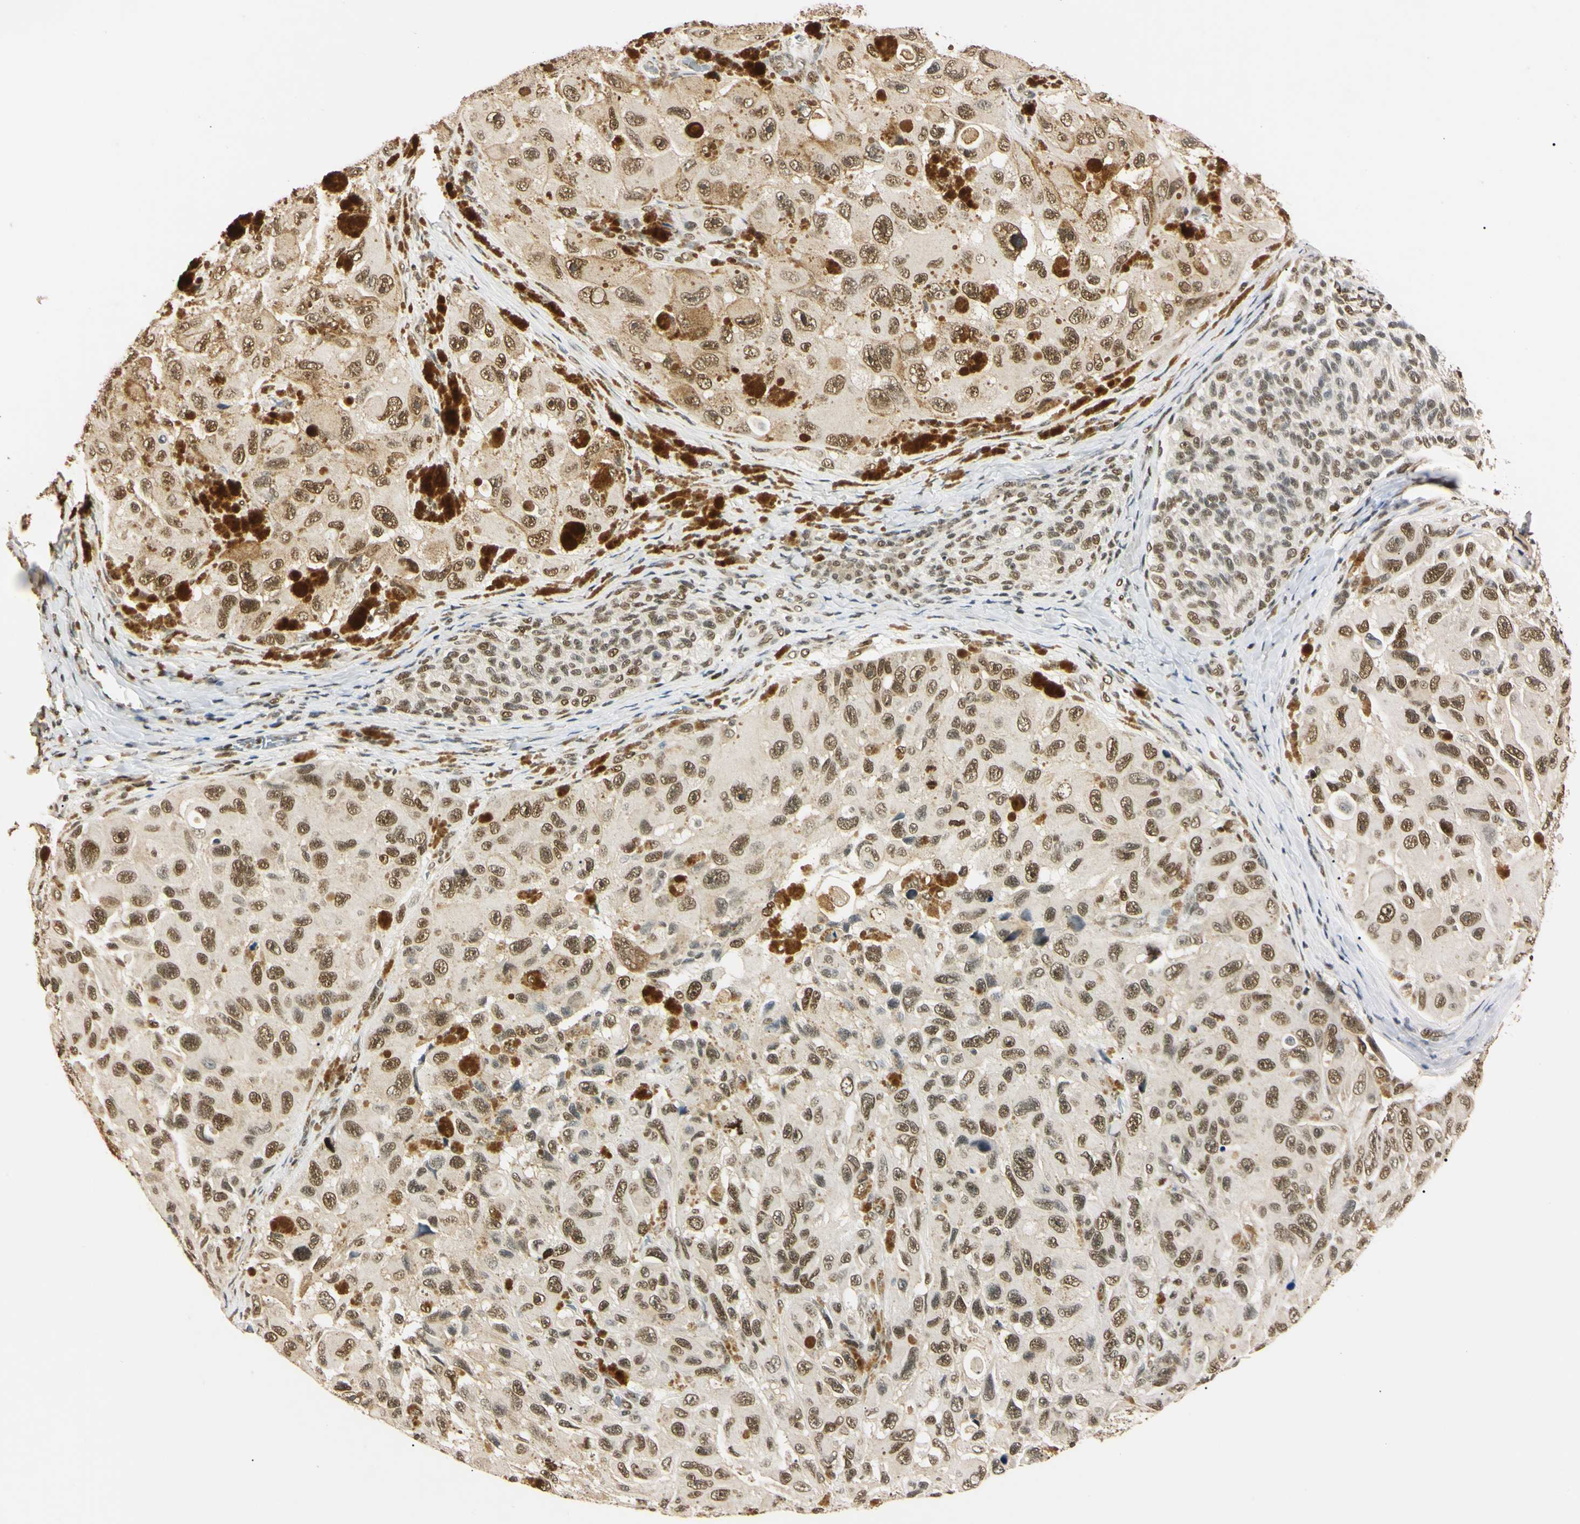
{"staining": {"intensity": "strong", "quantity": ">75%", "location": "nuclear"}, "tissue": "melanoma", "cell_type": "Tumor cells", "image_type": "cancer", "snomed": [{"axis": "morphology", "description": "Malignant melanoma, NOS"}, {"axis": "topography", "description": "Skin"}], "caption": "This is an image of immunohistochemistry (IHC) staining of melanoma, which shows strong expression in the nuclear of tumor cells.", "gene": "SMARCA5", "patient": {"sex": "female", "age": 73}}